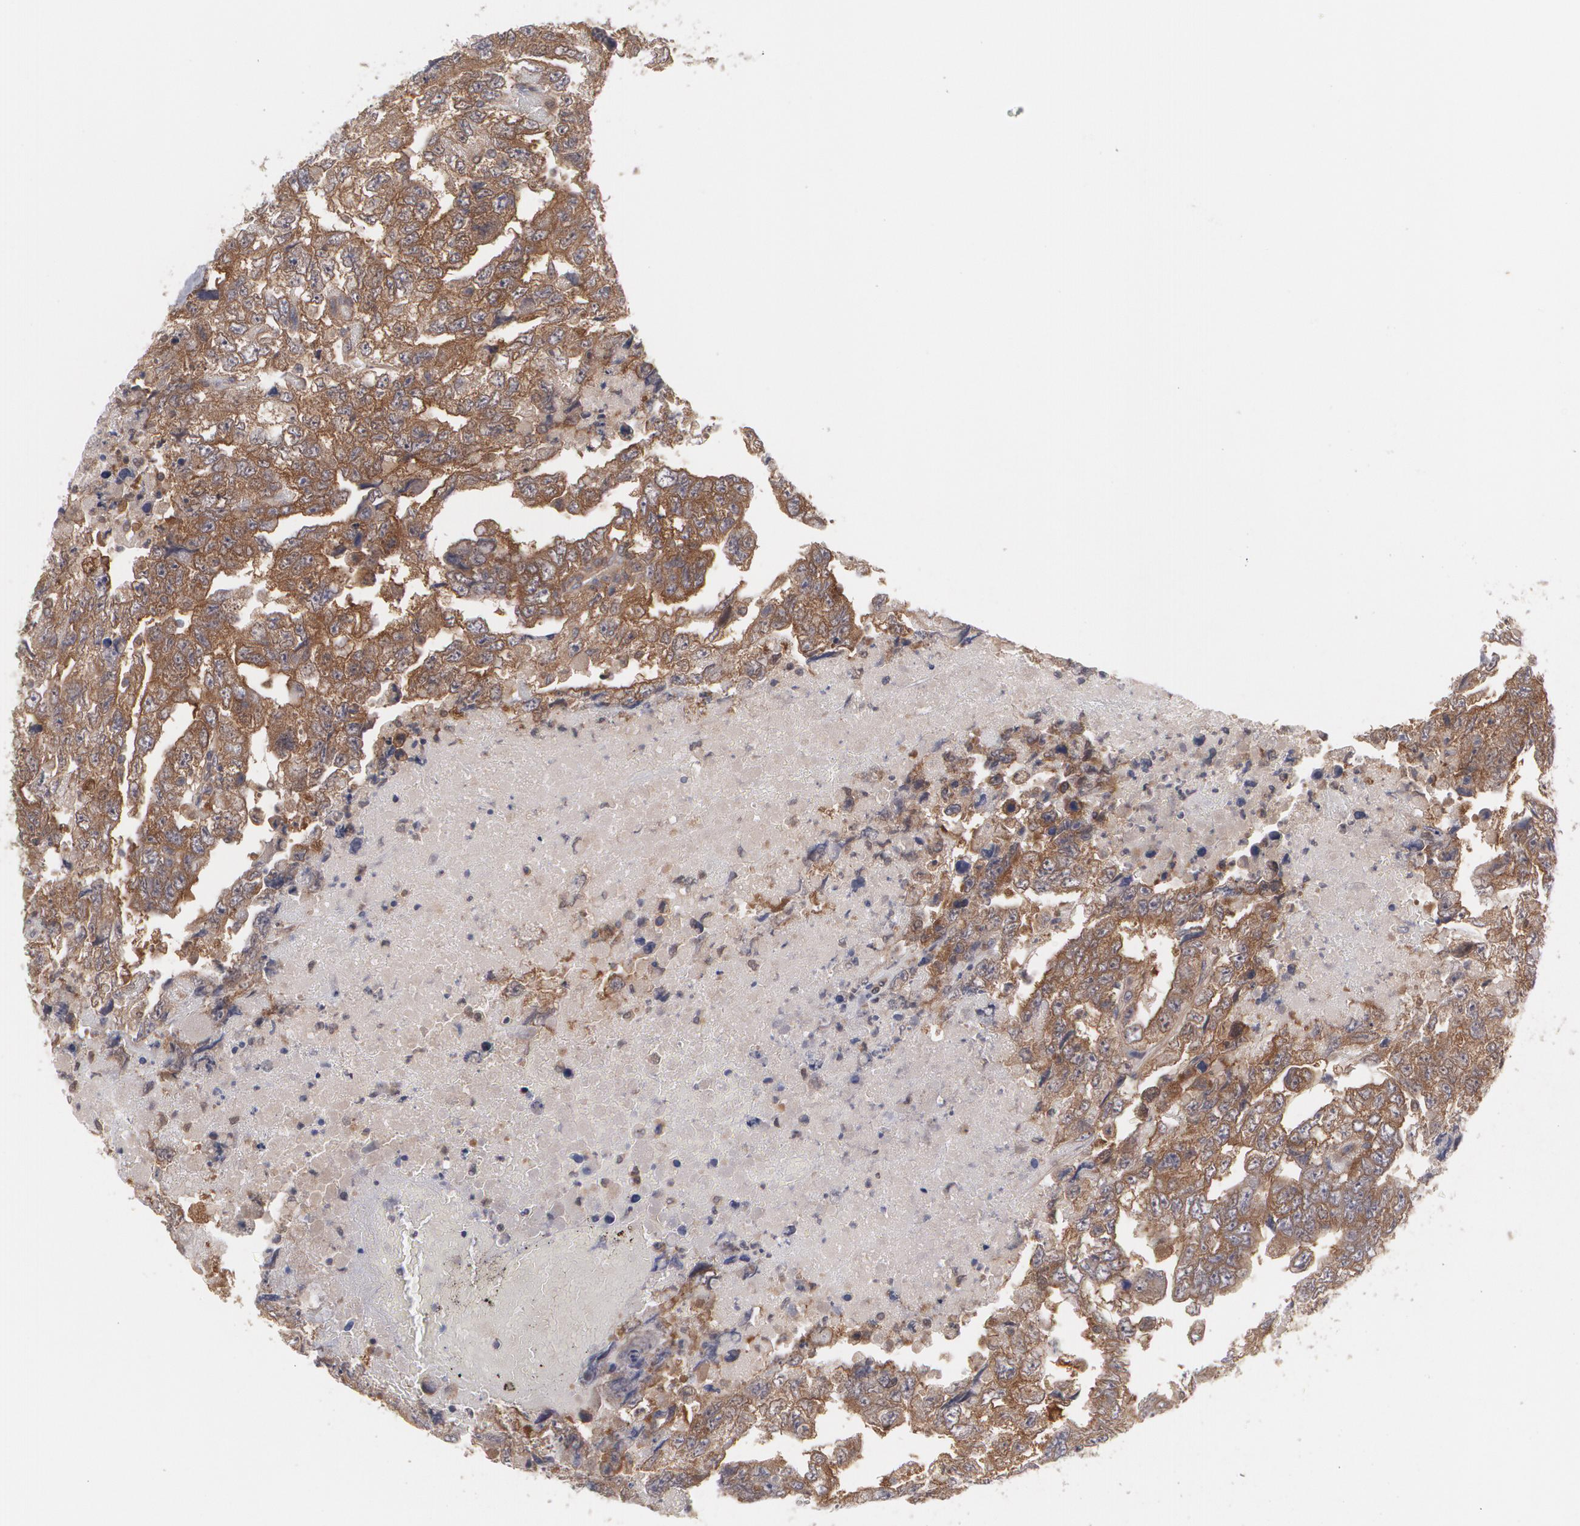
{"staining": {"intensity": "moderate", "quantity": ">75%", "location": "cytoplasmic/membranous"}, "tissue": "testis cancer", "cell_type": "Tumor cells", "image_type": "cancer", "snomed": [{"axis": "morphology", "description": "Carcinoma, Embryonal, NOS"}, {"axis": "topography", "description": "Testis"}], "caption": "Moderate cytoplasmic/membranous expression is identified in approximately >75% of tumor cells in testis embryonal carcinoma. Using DAB (3,3'-diaminobenzidine) (brown) and hematoxylin (blue) stains, captured at high magnification using brightfield microscopy.", "gene": "HTT", "patient": {"sex": "male", "age": 36}}